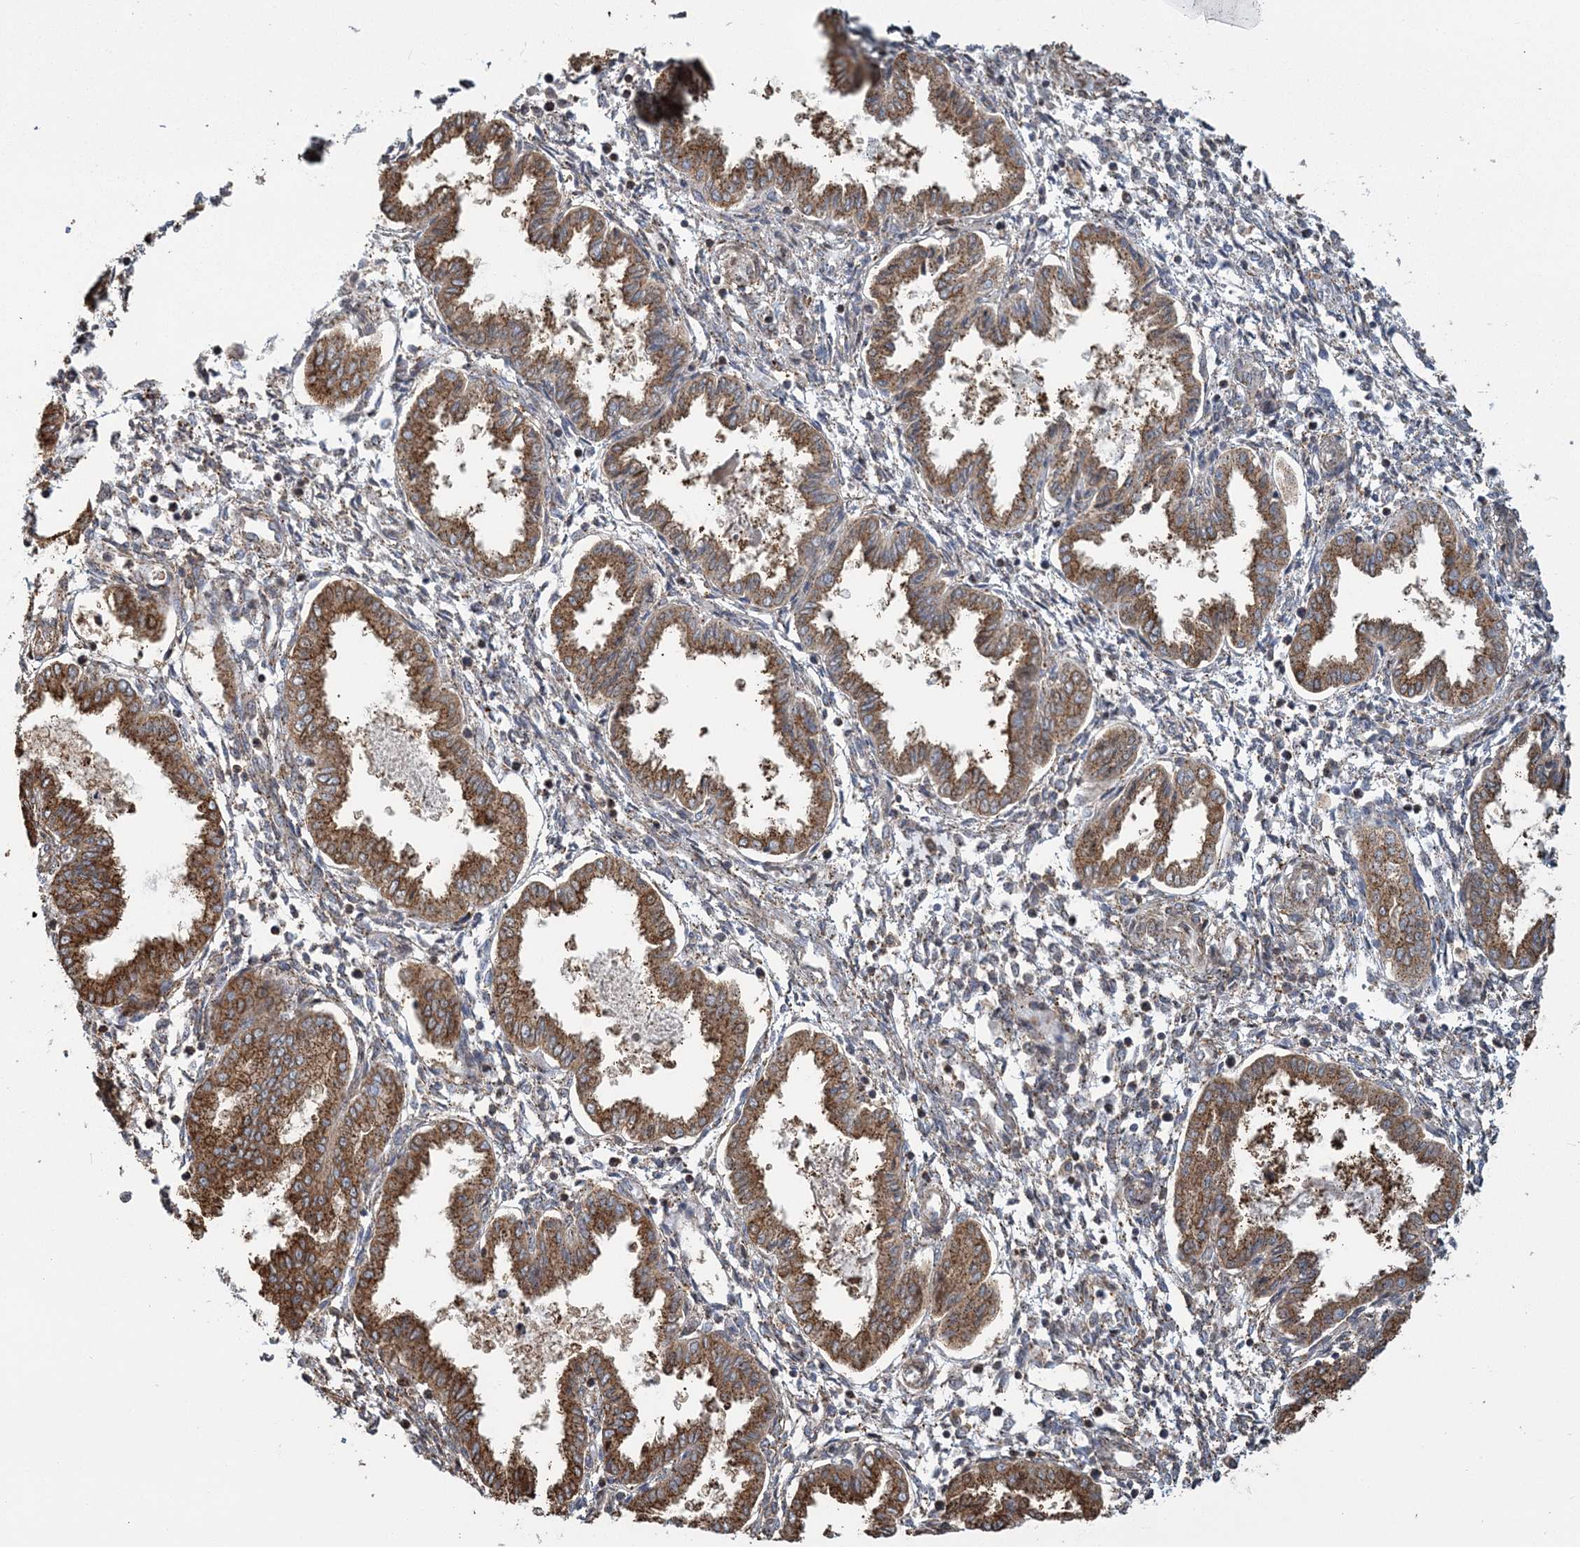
{"staining": {"intensity": "moderate", "quantity": "25%-75%", "location": "cytoplasmic/membranous"}, "tissue": "endometrium", "cell_type": "Cells in endometrial stroma", "image_type": "normal", "snomed": [{"axis": "morphology", "description": "Normal tissue, NOS"}, {"axis": "topography", "description": "Endometrium"}], "caption": "Immunohistochemistry of unremarkable endometrium shows medium levels of moderate cytoplasmic/membranous expression in about 25%-75% of cells in endometrial stroma. The protein is shown in brown color, while the nuclei are stained blue.", "gene": "TRAF3IP2", "patient": {"sex": "female", "age": 33}}